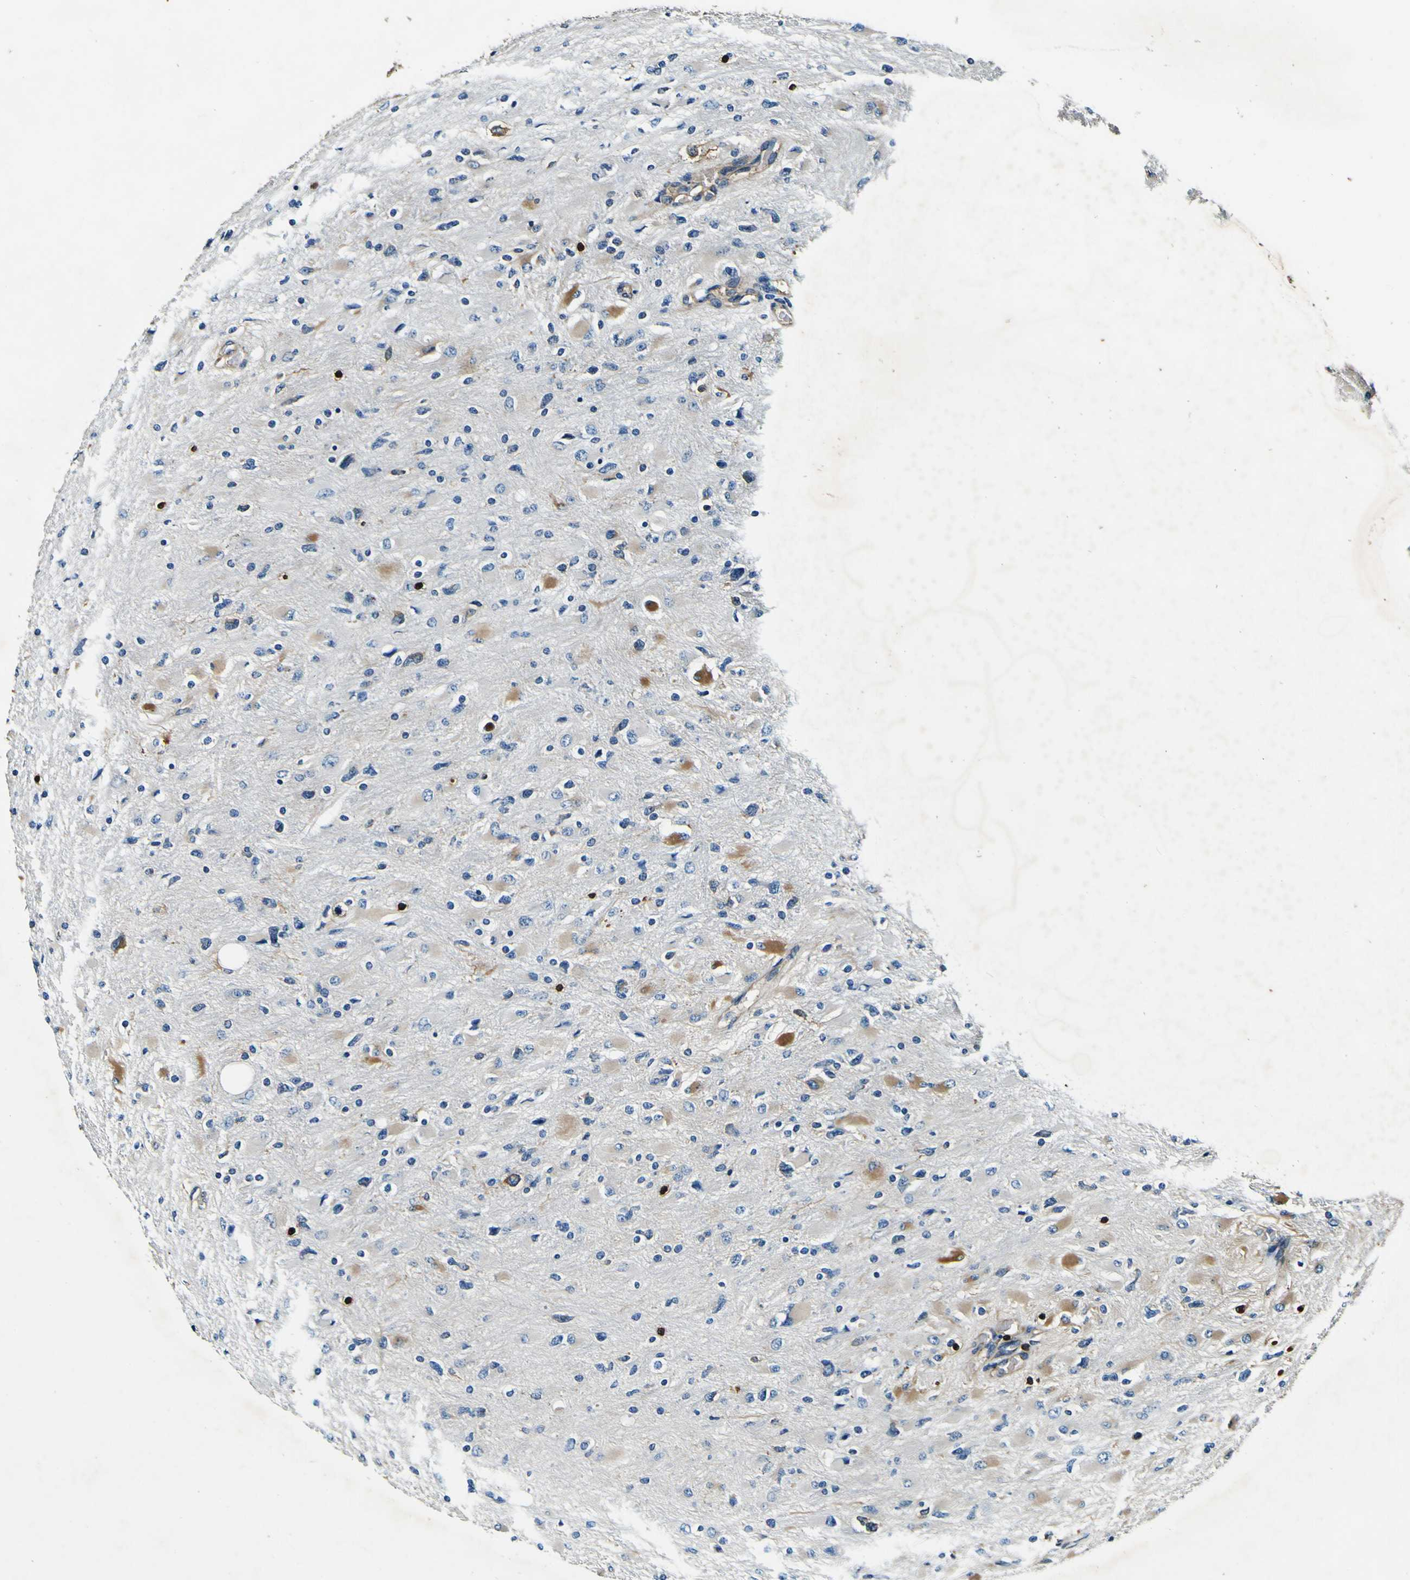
{"staining": {"intensity": "moderate", "quantity": "<25%", "location": "cytoplasmic/membranous"}, "tissue": "glioma", "cell_type": "Tumor cells", "image_type": "cancer", "snomed": [{"axis": "morphology", "description": "Glioma, malignant, High grade"}, {"axis": "topography", "description": "Cerebral cortex"}], "caption": "IHC image of malignant high-grade glioma stained for a protein (brown), which shows low levels of moderate cytoplasmic/membranous positivity in approximately <25% of tumor cells.", "gene": "RHOT2", "patient": {"sex": "female", "age": 36}}